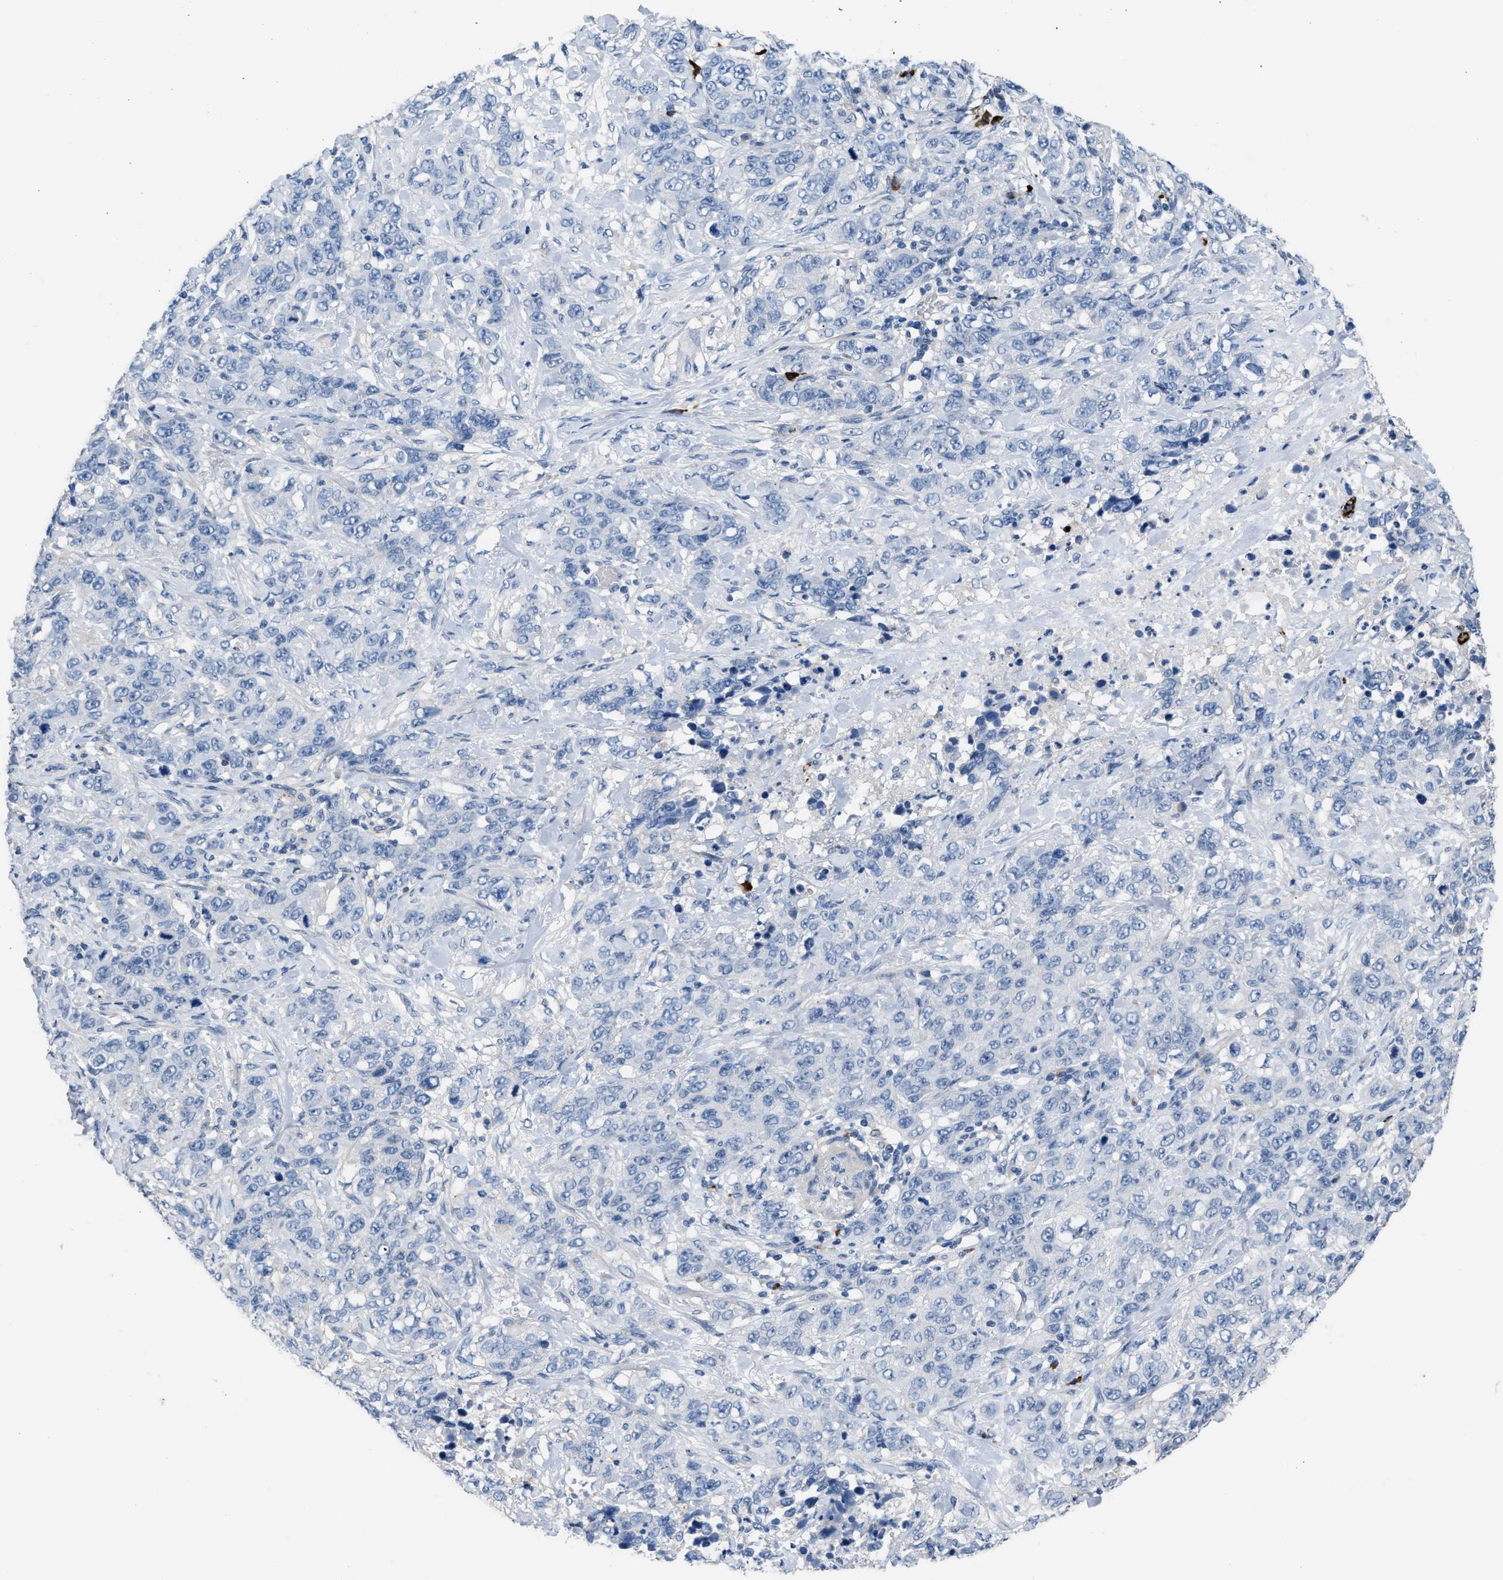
{"staining": {"intensity": "negative", "quantity": "none", "location": "none"}, "tissue": "stomach cancer", "cell_type": "Tumor cells", "image_type": "cancer", "snomed": [{"axis": "morphology", "description": "Adenocarcinoma, NOS"}, {"axis": "topography", "description": "Stomach"}], "caption": "Protein analysis of stomach cancer (adenocarcinoma) reveals no significant staining in tumor cells.", "gene": "FGF18", "patient": {"sex": "male", "age": 48}}